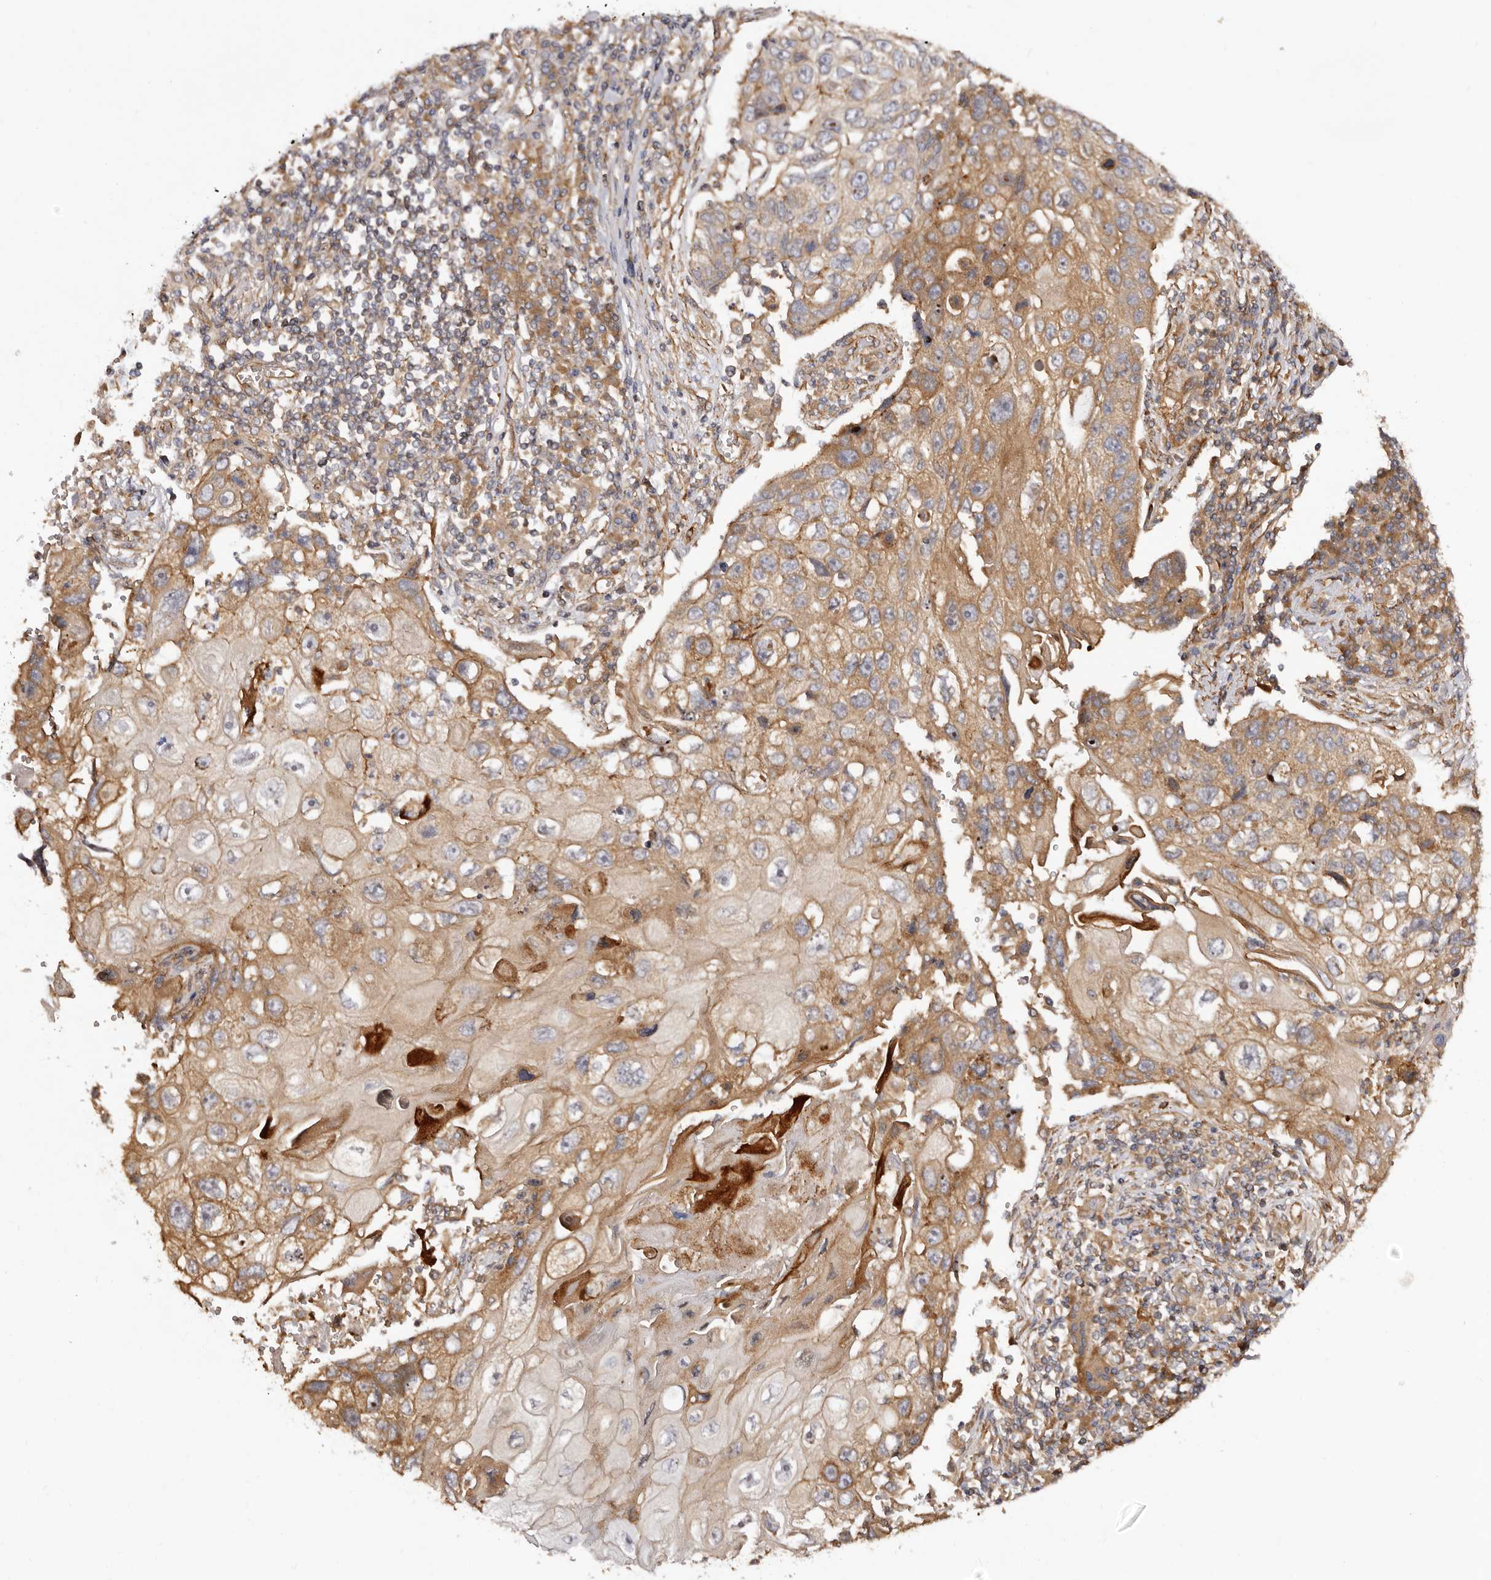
{"staining": {"intensity": "moderate", "quantity": ">75%", "location": "cytoplasmic/membranous"}, "tissue": "lung cancer", "cell_type": "Tumor cells", "image_type": "cancer", "snomed": [{"axis": "morphology", "description": "Squamous cell carcinoma, NOS"}, {"axis": "topography", "description": "Lung"}], "caption": "Tumor cells display moderate cytoplasmic/membranous staining in about >75% of cells in lung cancer.", "gene": "RPS6", "patient": {"sex": "male", "age": 61}}